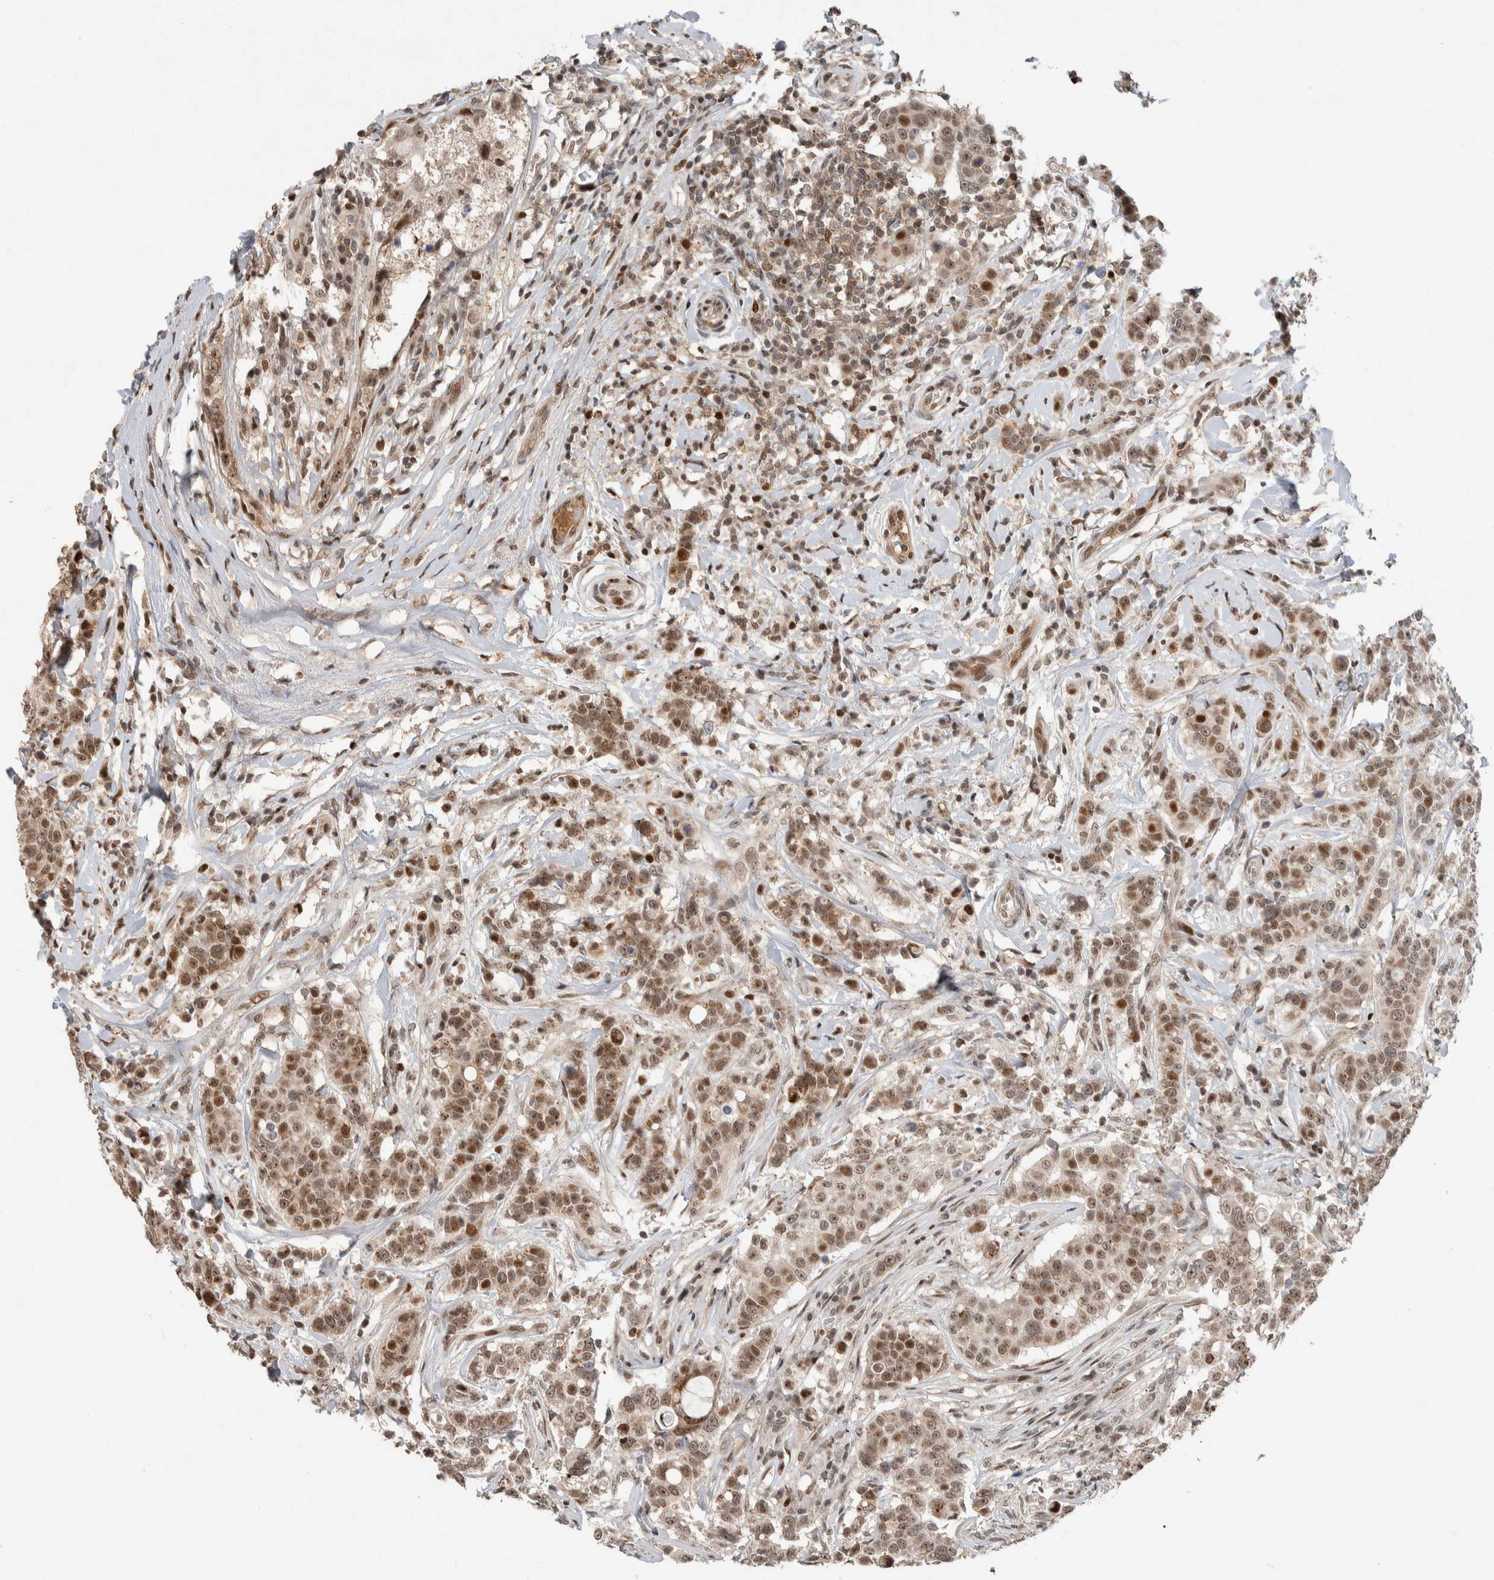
{"staining": {"intensity": "moderate", "quantity": ">75%", "location": "nuclear"}, "tissue": "breast cancer", "cell_type": "Tumor cells", "image_type": "cancer", "snomed": [{"axis": "morphology", "description": "Duct carcinoma"}, {"axis": "topography", "description": "Breast"}], "caption": "Breast intraductal carcinoma tissue displays moderate nuclear expression in approximately >75% of tumor cells, visualized by immunohistochemistry.", "gene": "ZNF521", "patient": {"sex": "female", "age": 27}}